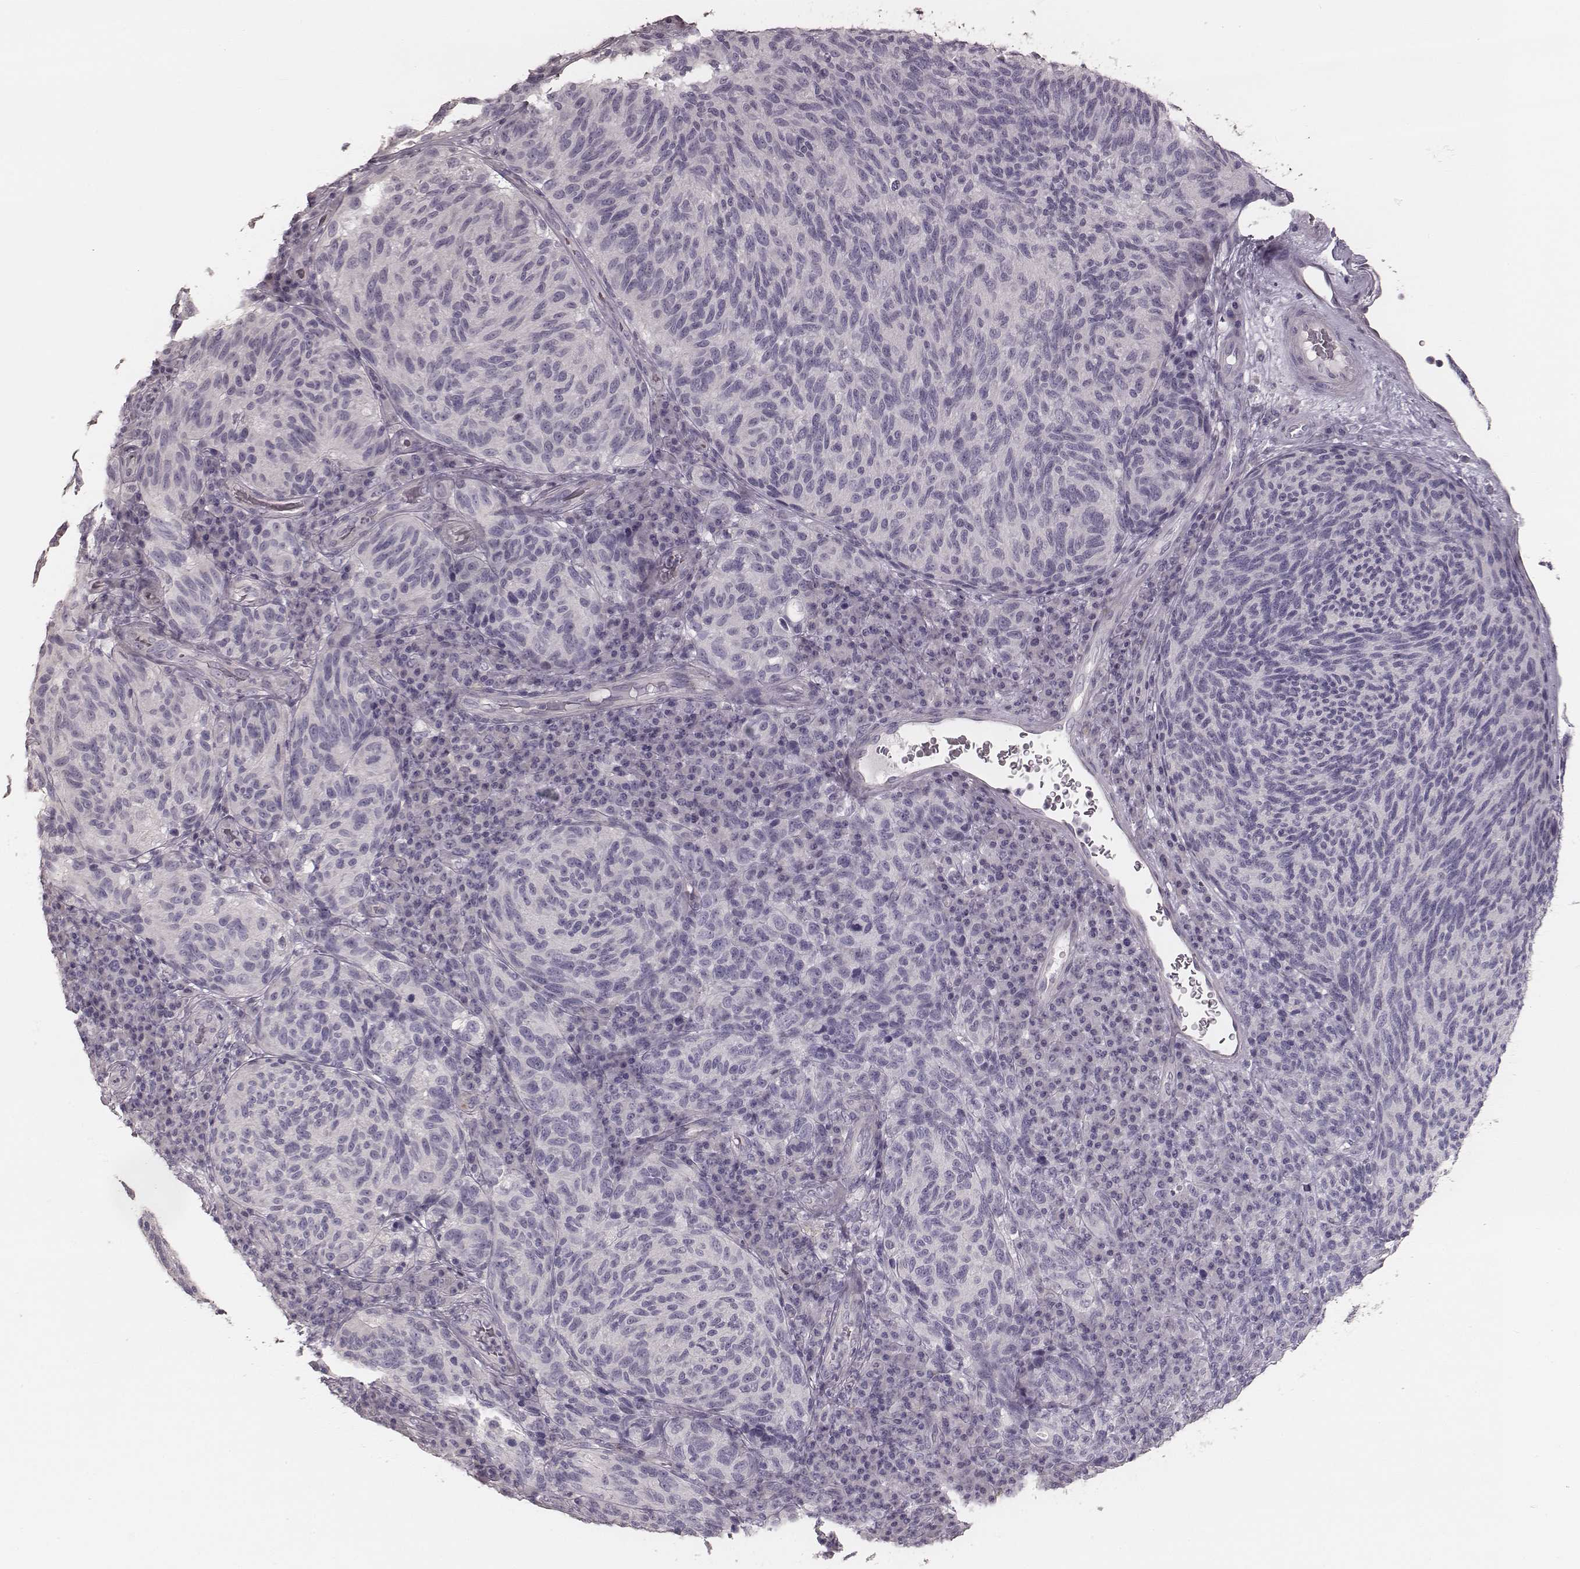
{"staining": {"intensity": "negative", "quantity": "none", "location": "none"}, "tissue": "melanoma", "cell_type": "Tumor cells", "image_type": "cancer", "snomed": [{"axis": "morphology", "description": "Malignant melanoma, NOS"}, {"axis": "topography", "description": "Skin"}], "caption": "High magnification brightfield microscopy of melanoma stained with DAB (3,3'-diaminobenzidine) (brown) and counterstained with hematoxylin (blue): tumor cells show no significant expression.", "gene": "ZP4", "patient": {"sex": "female", "age": 73}}